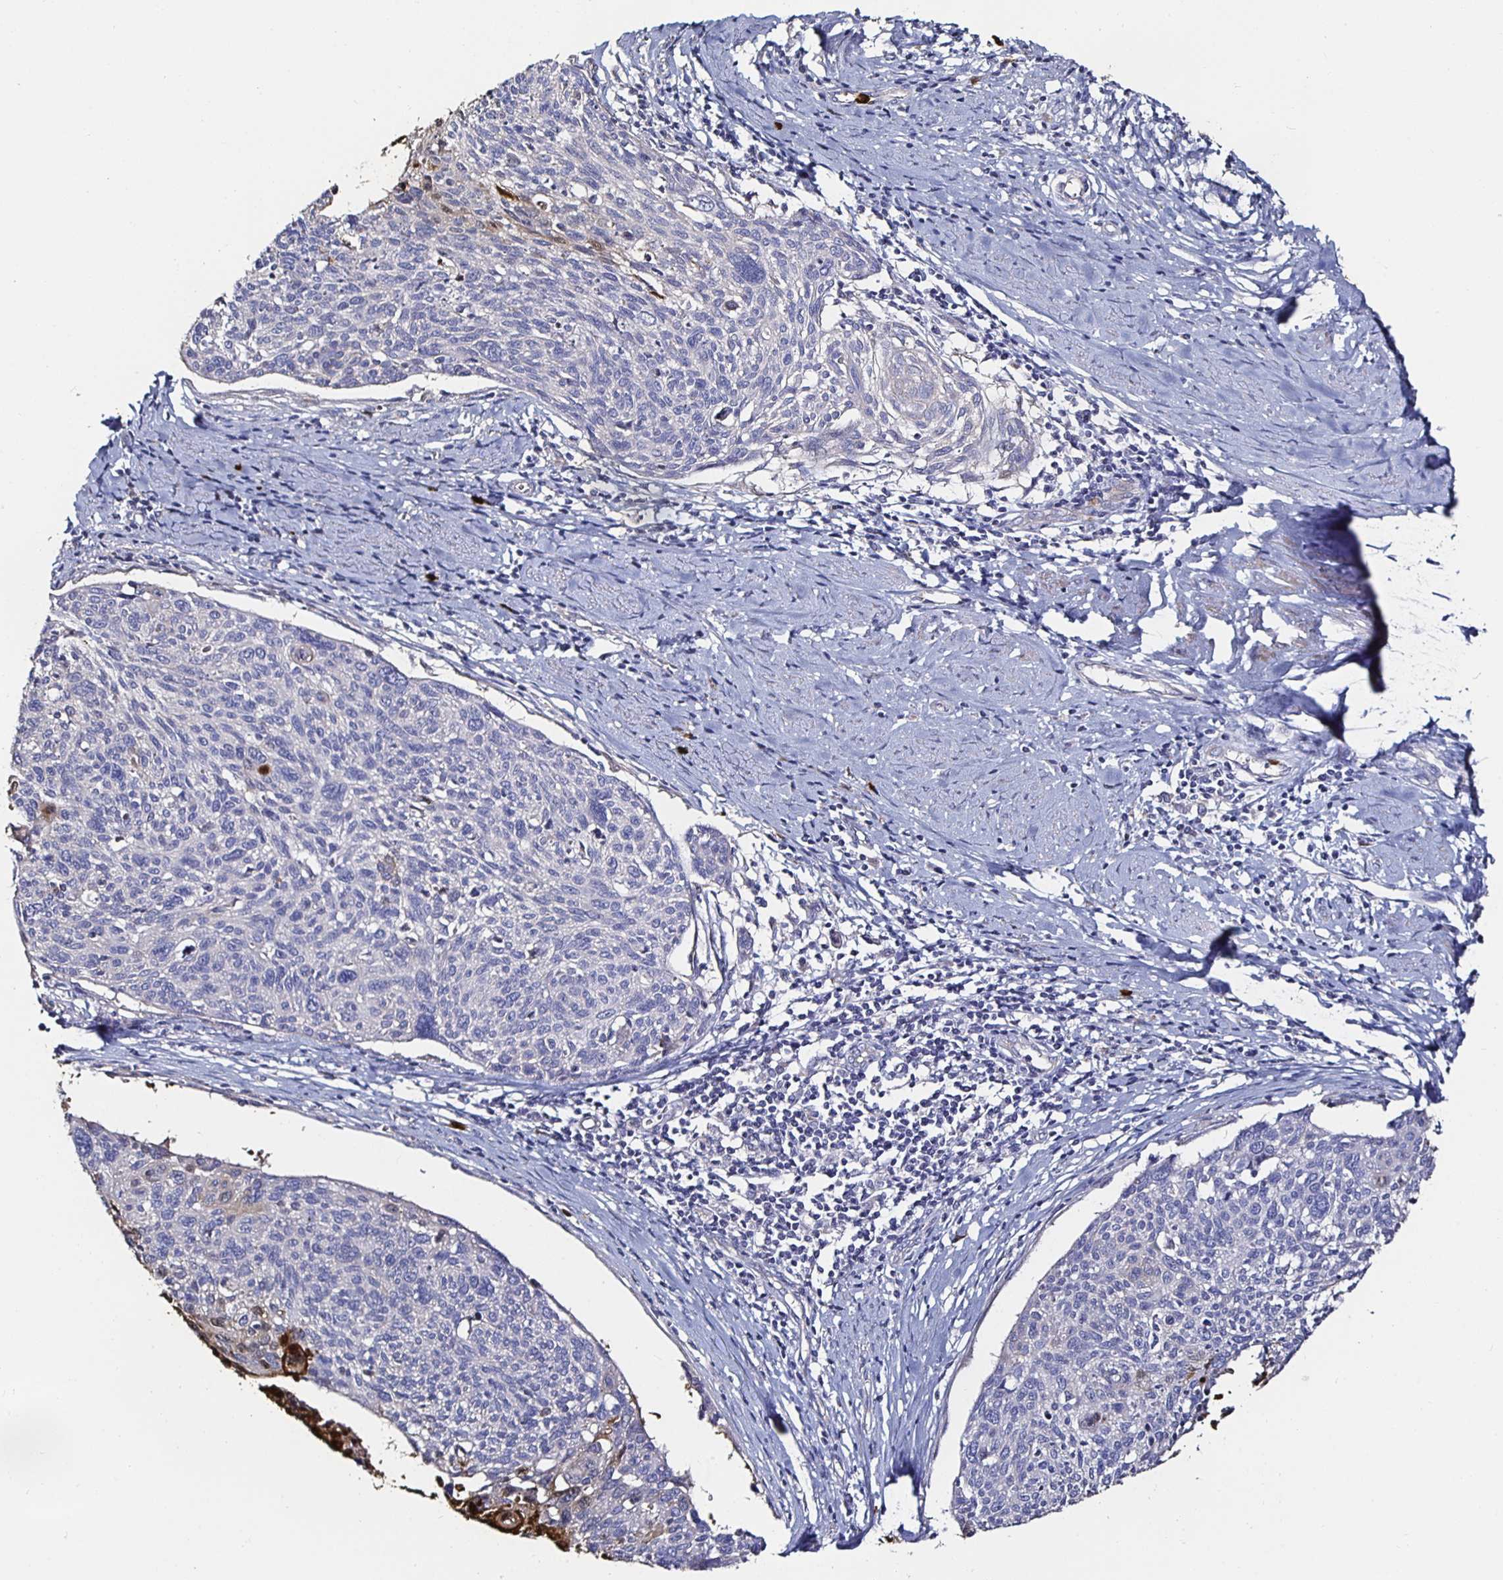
{"staining": {"intensity": "negative", "quantity": "none", "location": "none"}, "tissue": "cervical cancer", "cell_type": "Tumor cells", "image_type": "cancer", "snomed": [{"axis": "morphology", "description": "Squamous cell carcinoma, NOS"}, {"axis": "topography", "description": "Cervix"}], "caption": "This is an IHC image of human cervical cancer (squamous cell carcinoma). There is no positivity in tumor cells.", "gene": "TLR4", "patient": {"sex": "female", "age": 49}}